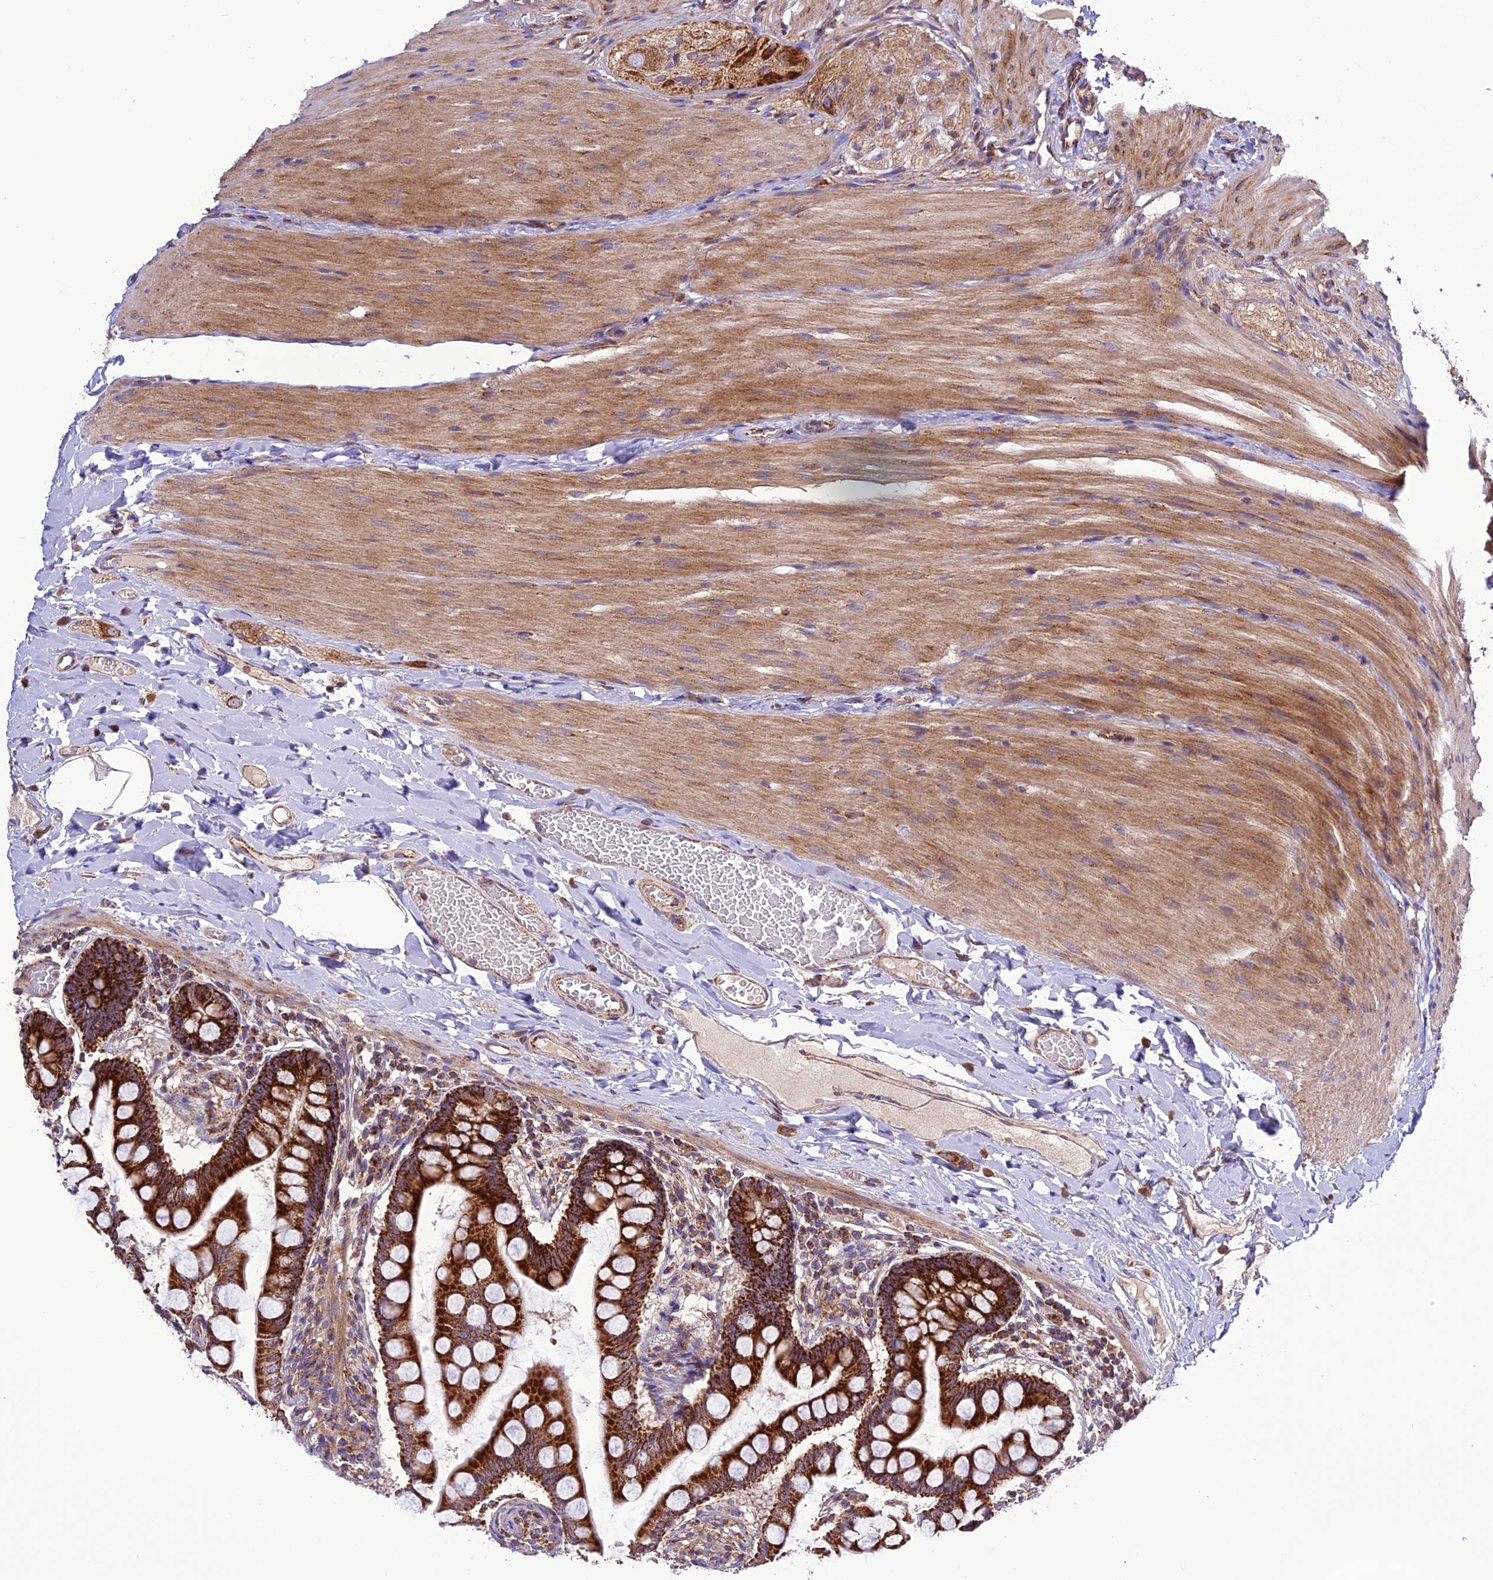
{"staining": {"intensity": "strong", "quantity": ">75%", "location": "cytoplasmic/membranous"}, "tissue": "small intestine", "cell_type": "Glandular cells", "image_type": "normal", "snomed": [{"axis": "morphology", "description": "Normal tissue, NOS"}, {"axis": "topography", "description": "Small intestine"}], "caption": "Protein staining displays strong cytoplasmic/membranous staining in about >75% of glandular cells in benign small intestine.", "gene": "MRPS9", "patient": {"sex": "male", "age": 41}}